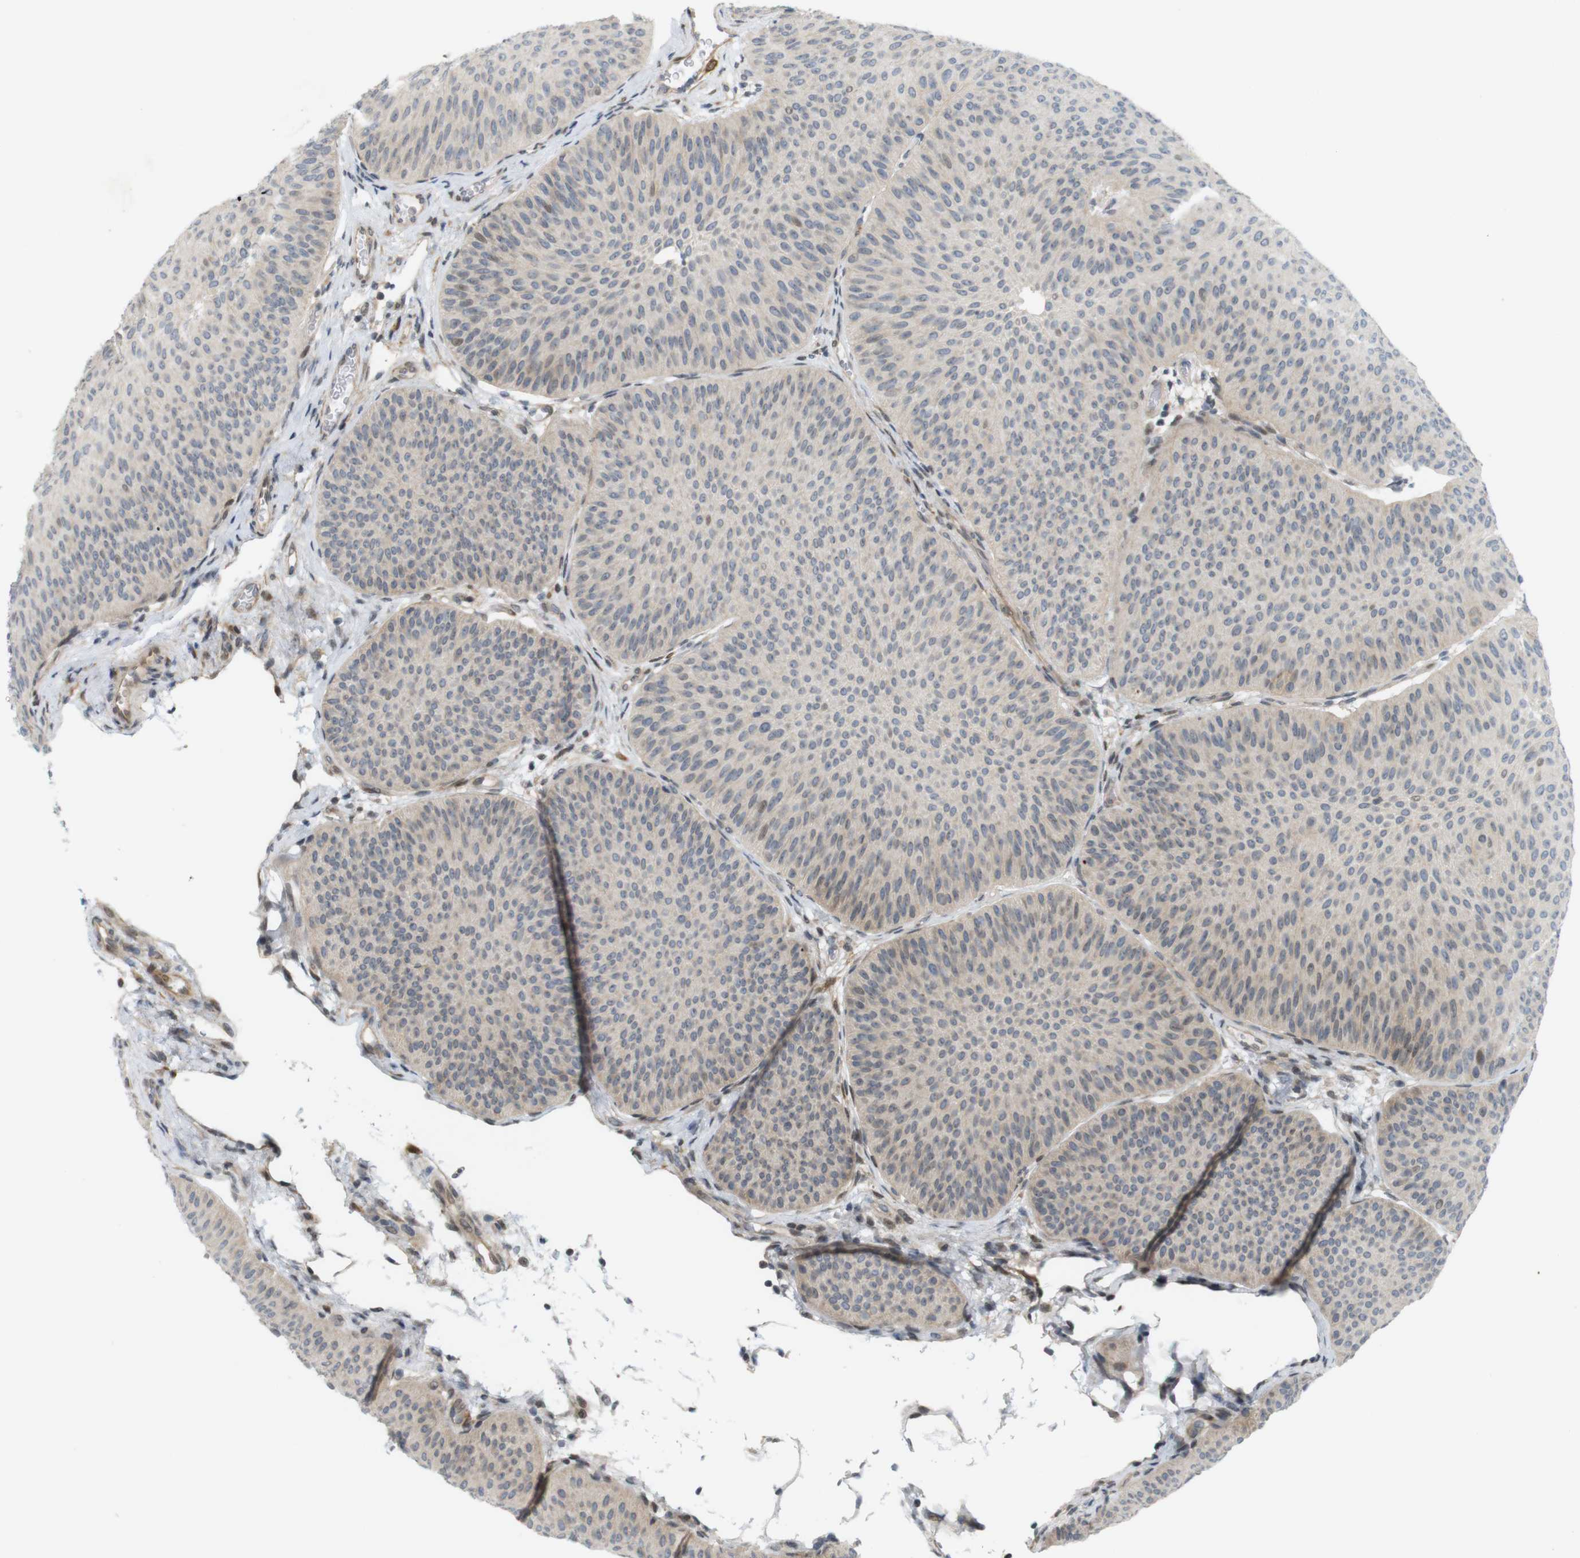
{"staining": {"intensity": "weak", "quantity": ">75%", "location": "cytoplasmic/membranous"}, "tissue": "urothelial cancer", "cell_type": "Tumor cells", "image_type": "cancer", "snomed": [{"axis": "morphology", "description": "Urothelial carcinoma, Low grade"}, {"axis": "topography", "description": "Urinary bladder"}], "caption": "Brown immunohistochemical staining in human urothelial cancer shows weak cytoplasmic/membranous expression in approximately >75% of tumor cells.", "gene": "PPP1R14A", "patient": {"sex": "female", "age": 60}}